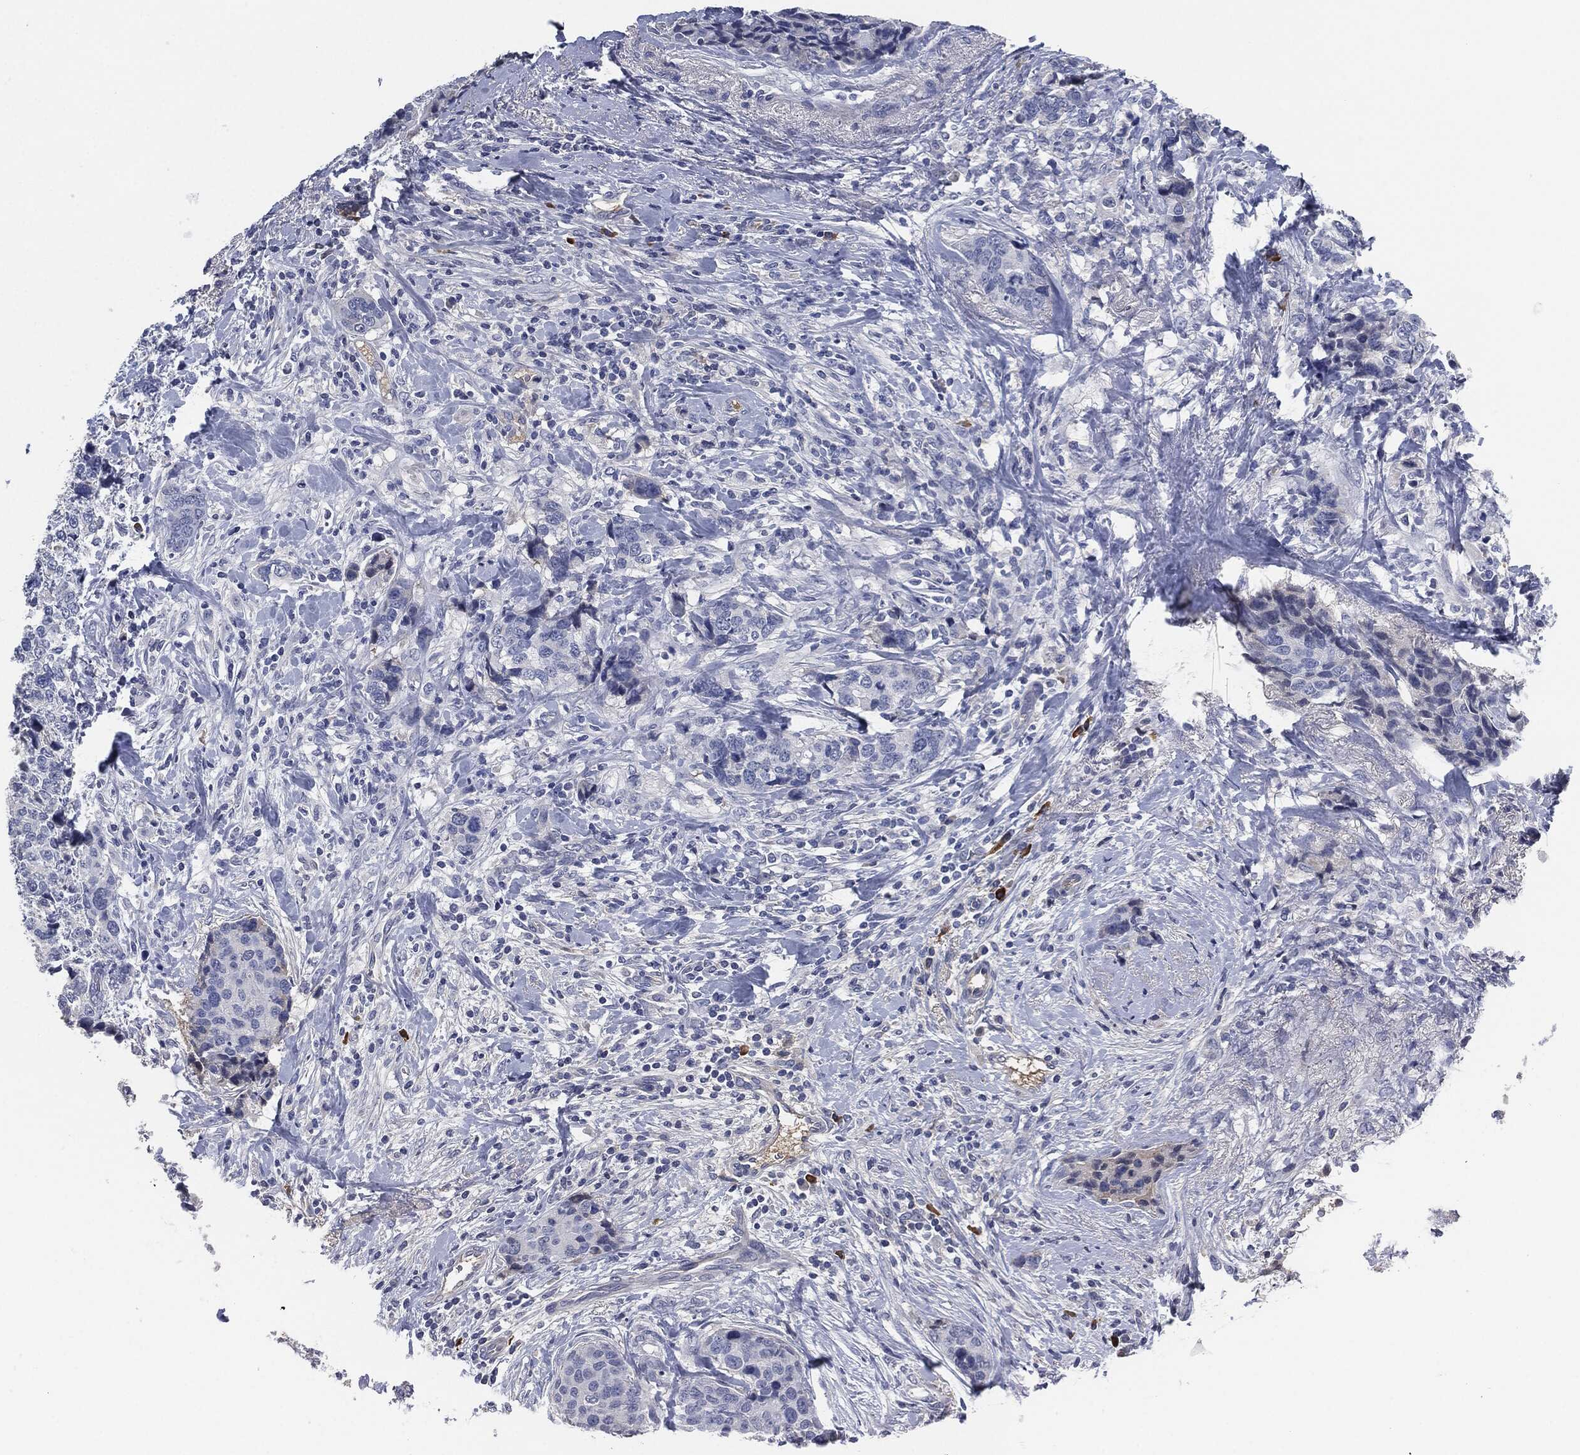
{"staining": {"intensity": "negative", "quantity": "none", "location": "none"}, "tissue": "breast cancer", "cell_type": "Tumor cells", "image_type": "cancer", "snomed": [{"axis": "morphology", "description": "Lobular carcinoma"}, {"axis": "topography", "description": "Breast"}], "caption": "This is a image of immunohistochemistry (IHC) staining of lobular carcinoma (breast), which shows no staining in tumor cells.", "gene": "CD27", "patient": {"sex": "female", "age": 59}}